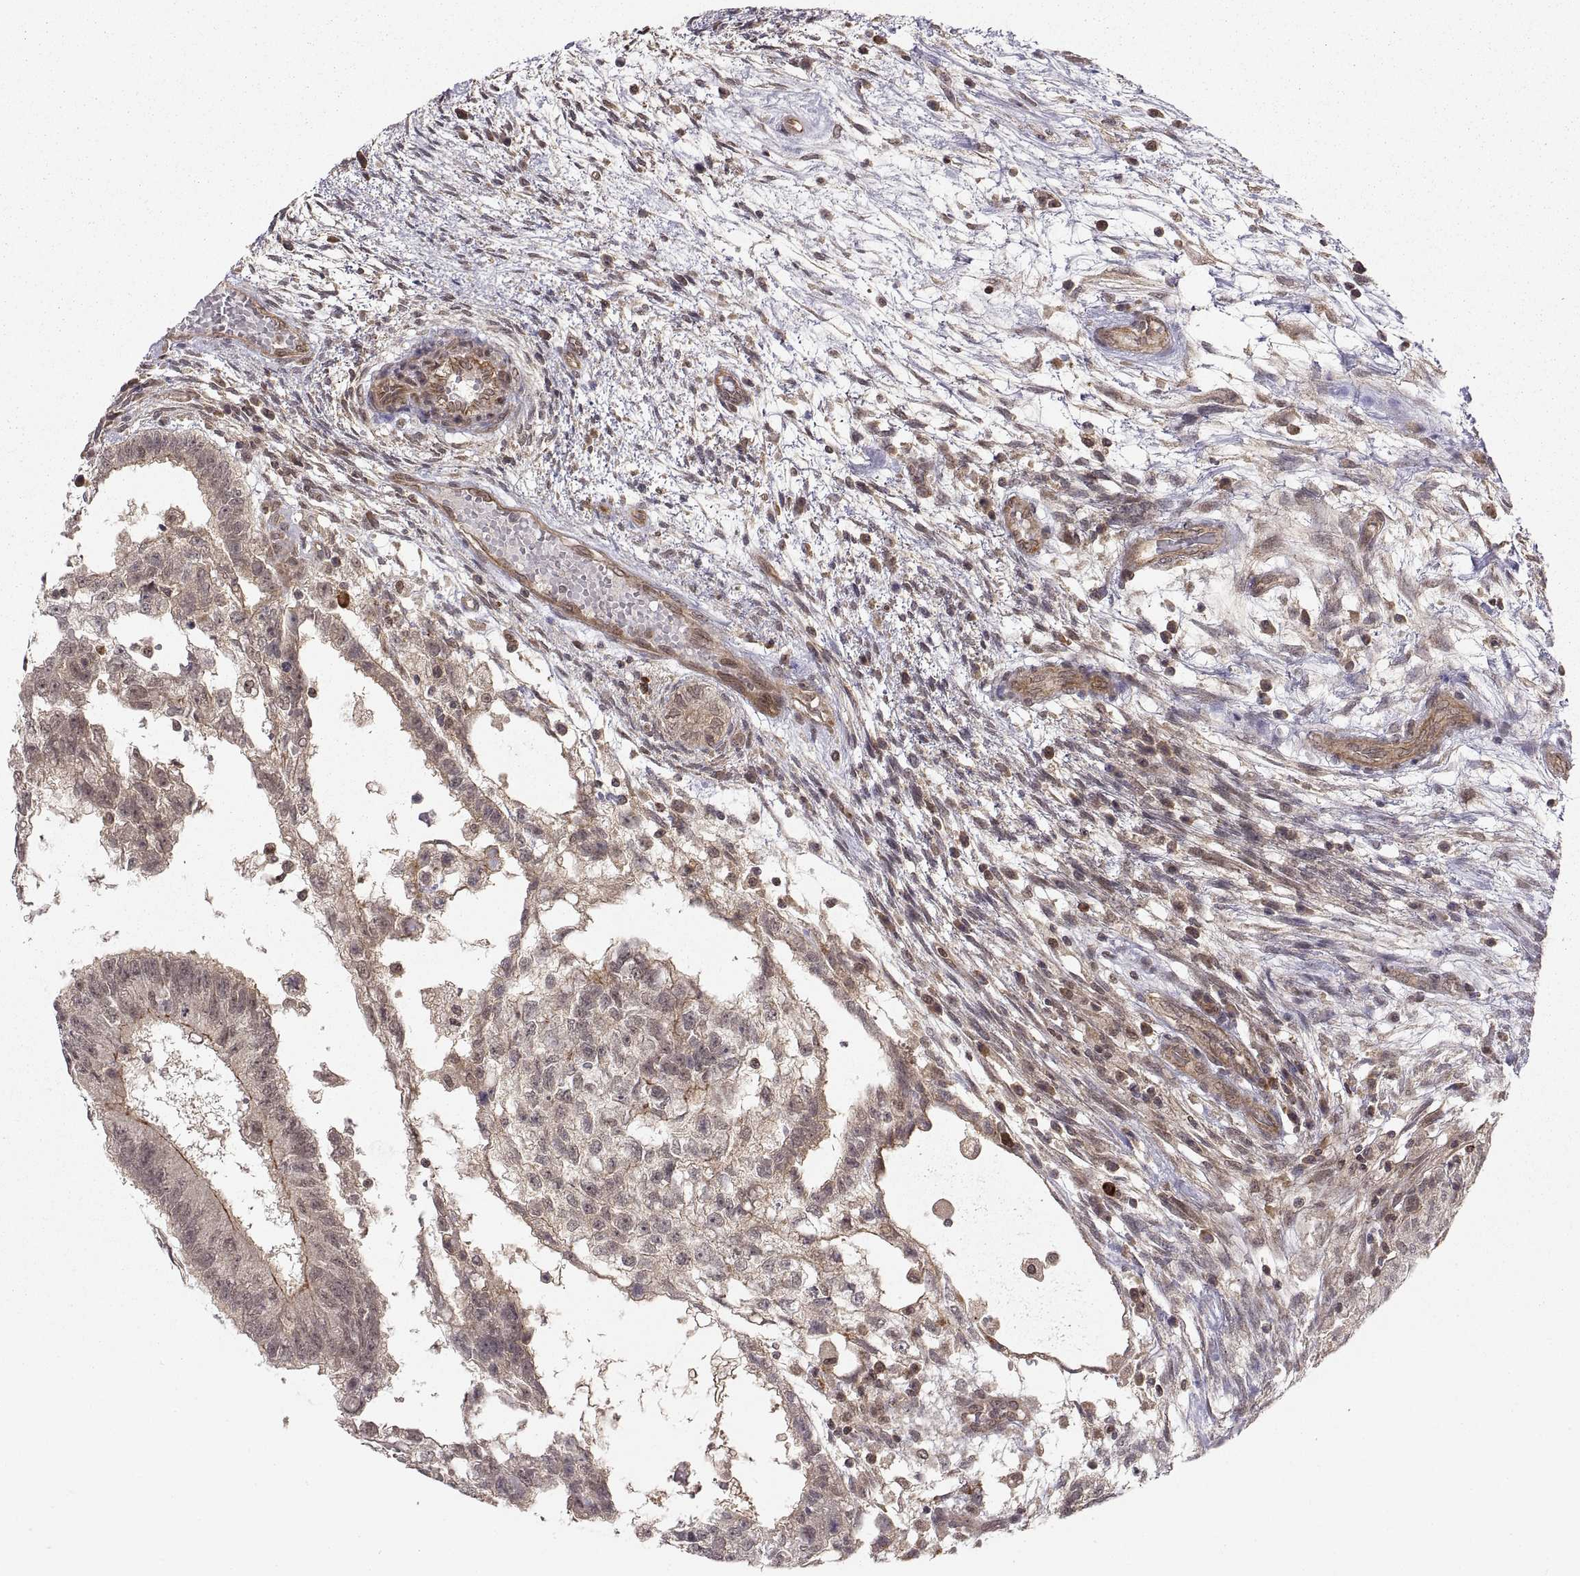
{"staining": {"intensity": "weak", "quantity": "<25%", "location": "cytoplasmic/membranous"}, "tissue": "testis cancer", "cell_type": "Tumor cells", "image_type": "cancer", "snomed": [{"axis": "morphology", "description": "Normal tissue, NOS"}, {"axis": "morphology", "description": "Carcinoma, Embryonal, NOS"}, {"axis": "topography", "description": "Testis"}, {"axis": "topography", "description": "Epididymis"}], "caption": "Micrograph shows no significant protein staining in tumor cells of testis cancer.", "gene": "ABL2", "patient": {"sex": "male", "age": 32}}